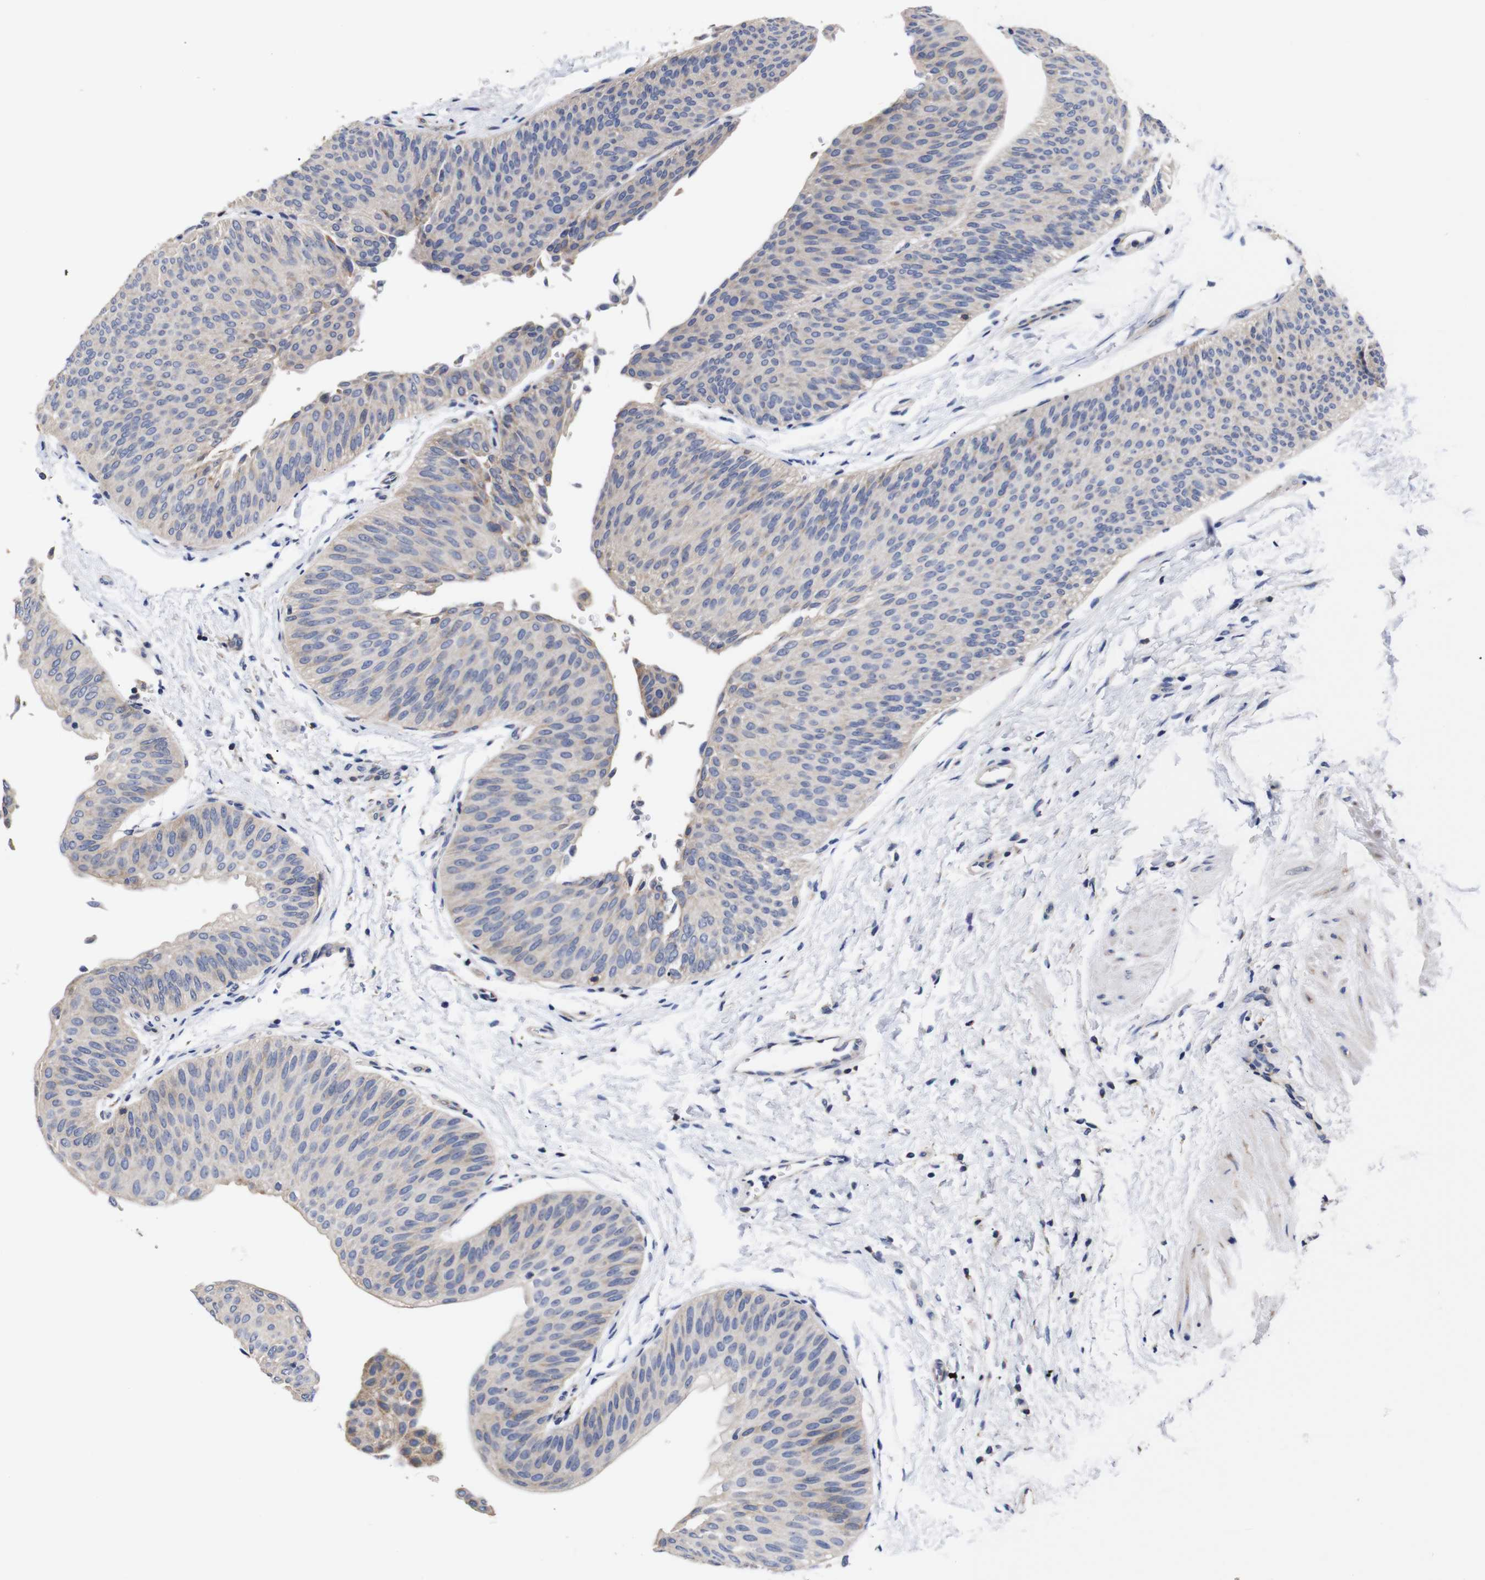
{"staining": {"intensity": "negative", "quantity": "none", "location": "none"}, "tissue": "urothelial cancer", "cell_type": "Tumor cells", "image_type": "cancer", "snomed": [{"axis": "morphology", "description": "Urothelial carcinoma, Low grade"}, {"axis": "topography", "description": "Urinary bladder"}], "caption": "DAB immunohistochemical staining of urothelial cancer demonstrates no significant positivity in tumor cells. (Immunohistochemistry, brightfield microscopy, high magnification).", "gene": "OPN3", "patient": {"sex": "female", "age": 60}}